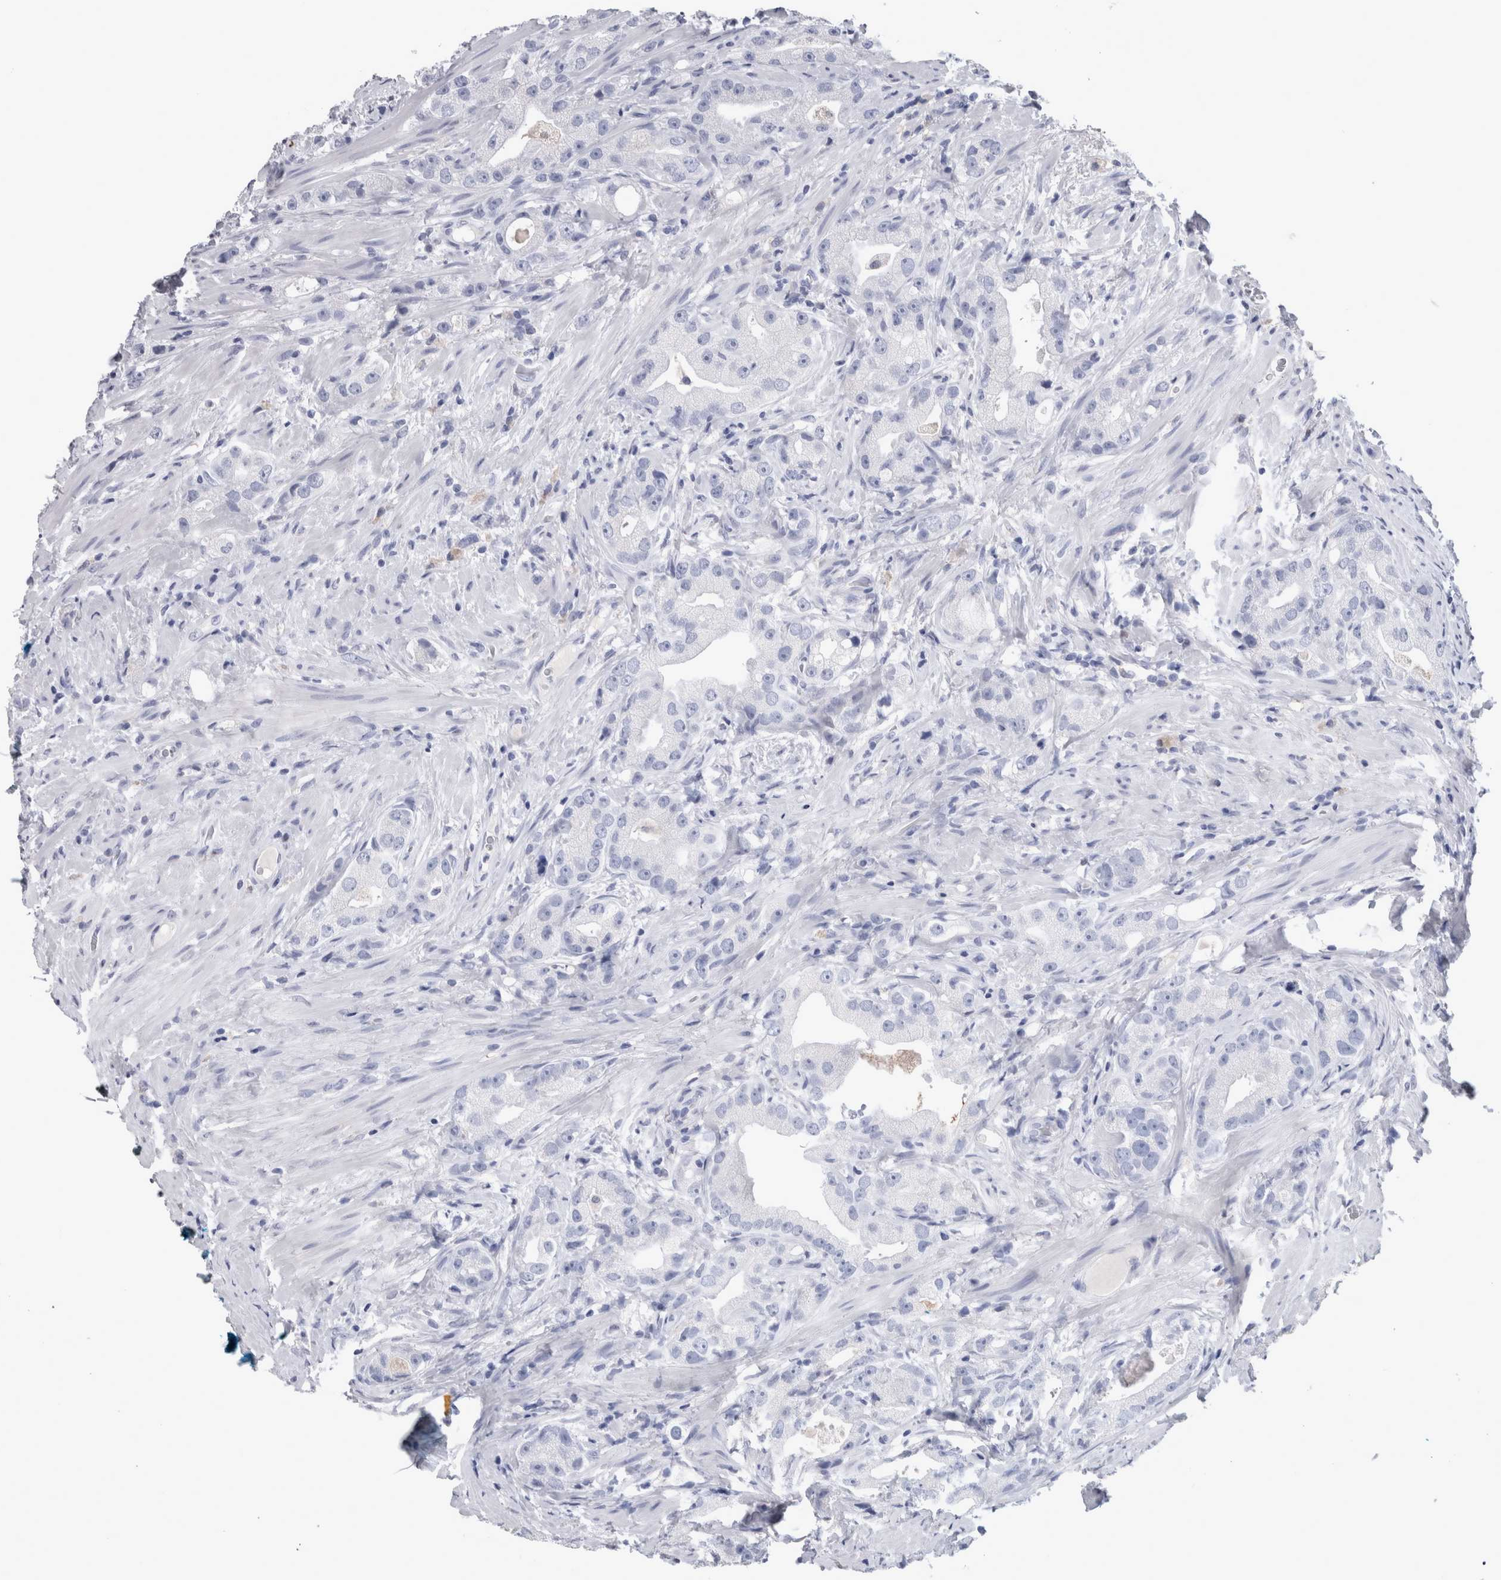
{"staining": {"intensity": "negative", "quantity": "none", "location": "none"}, "tissue": "prostate cancer", "cell_type": "Tumor cells", "image_type": "cancer", "snomed": [{"axis": "morphology", "description": "Adenocarcinoma, High grade"}, {"axis": "topography", "description": "Prostate"}], "caption": "The IHC micrograph has no significant positivity in tumor cells of prostate cancer tissue.", "gene": "CA8", "patient": {"sex": "male", "age": 63}}